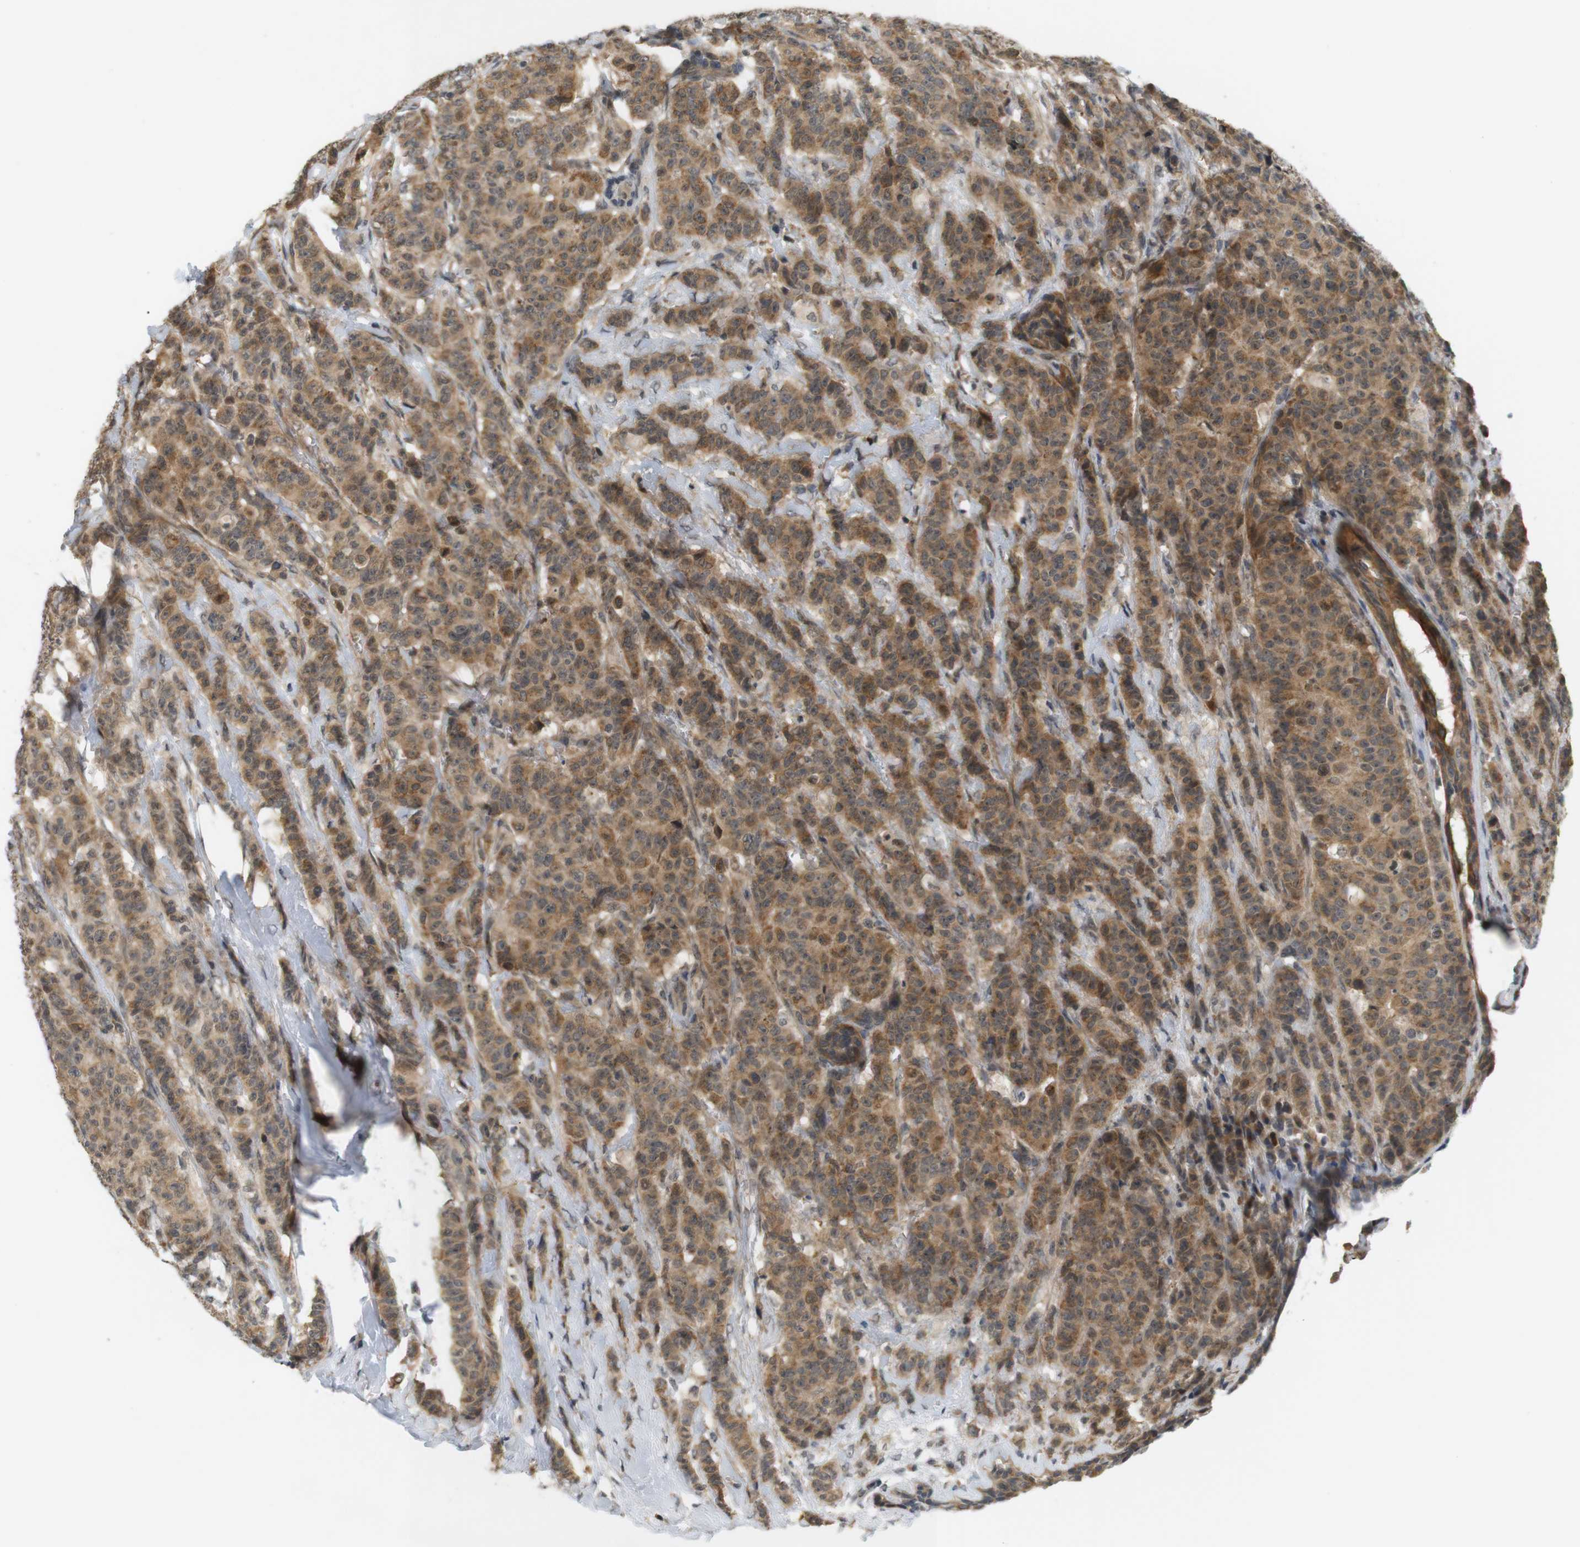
{"staining": {"intensity": "moderate", "quantity": ">75%", "location": "cytoplasmic/membranous"}, "tissue": "breast cancer", "cell_type": "Tumor cells", "image_type": "cancer", "snomed": [{"axis": "morphology", "description": "Normal tissue, NOS"}, {"axis": "morphology", "description": "Duct carcinoma"}, {"axis": "topography", "description": "Breast"}], "caption": "IHC (DAB (3,3'-diaminobenzidine)) staining of breast cancer (infiltrating ductal carcinoma) reveals moderate cytoplasmic/membranous protein positivity in approximately >75% of tumor cells.", "gene": "SOCS6", "patient": {"sex": "female", "age": 40}}